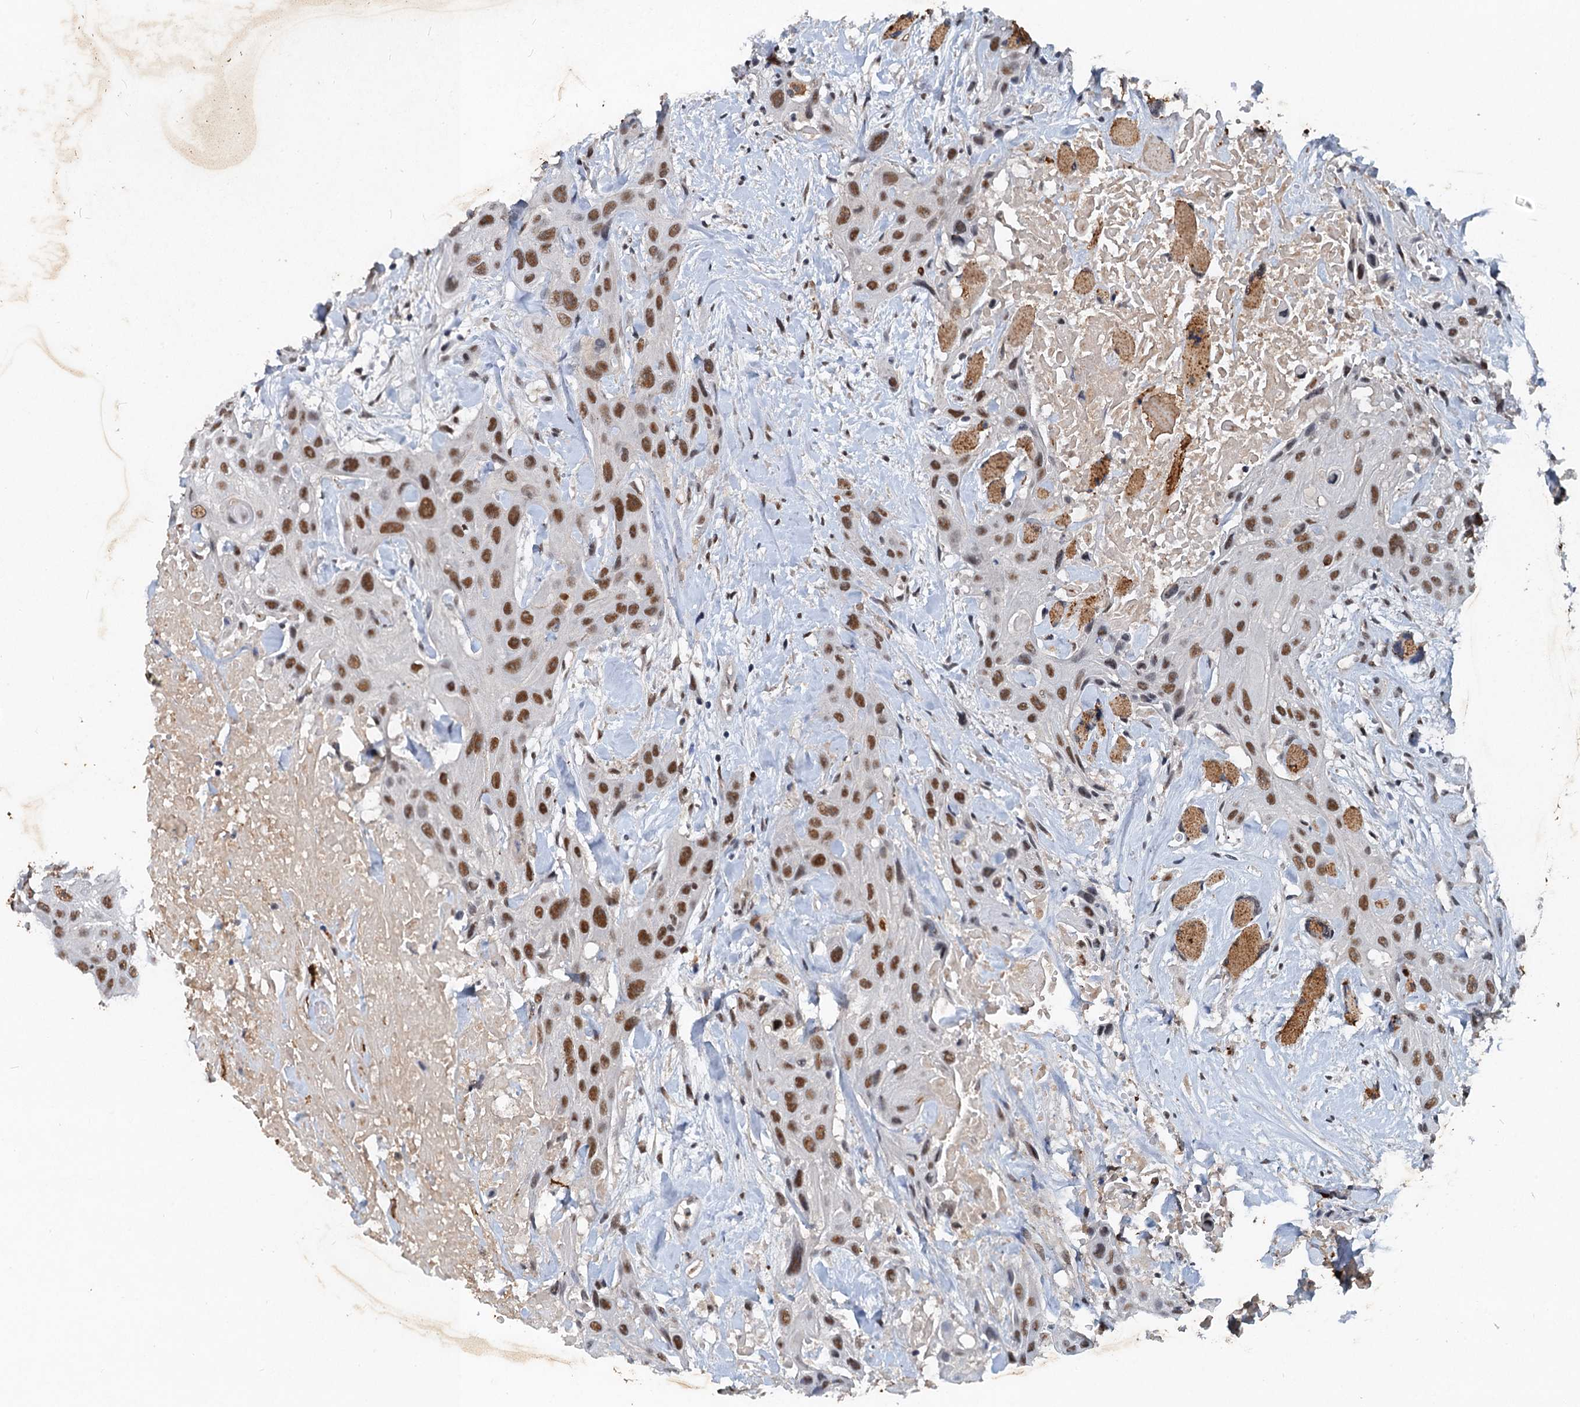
{"staining": {"intensity": "moderate", "quantity": ">75%", "location": "nuclear"}, "tissue": "head and neck cancer", "cell_type": "Tumor cells", "image_type": "cancer", "snomed": [{"axis": "morphology", "description": "Squamous cell carcinoma, NOS"}, {"axis": "topography", "description": "Head-Neck"}], "caption": "Immunohistochemistry photomicrograph of head and neck squamous cell carcinoma stained for a protein (brown), which exhibits medium levels of moderate nuclear staining in about >75% of tumor cells.", "gene": "CSTF3", "patient": {"sex": "male", "age": 81}}